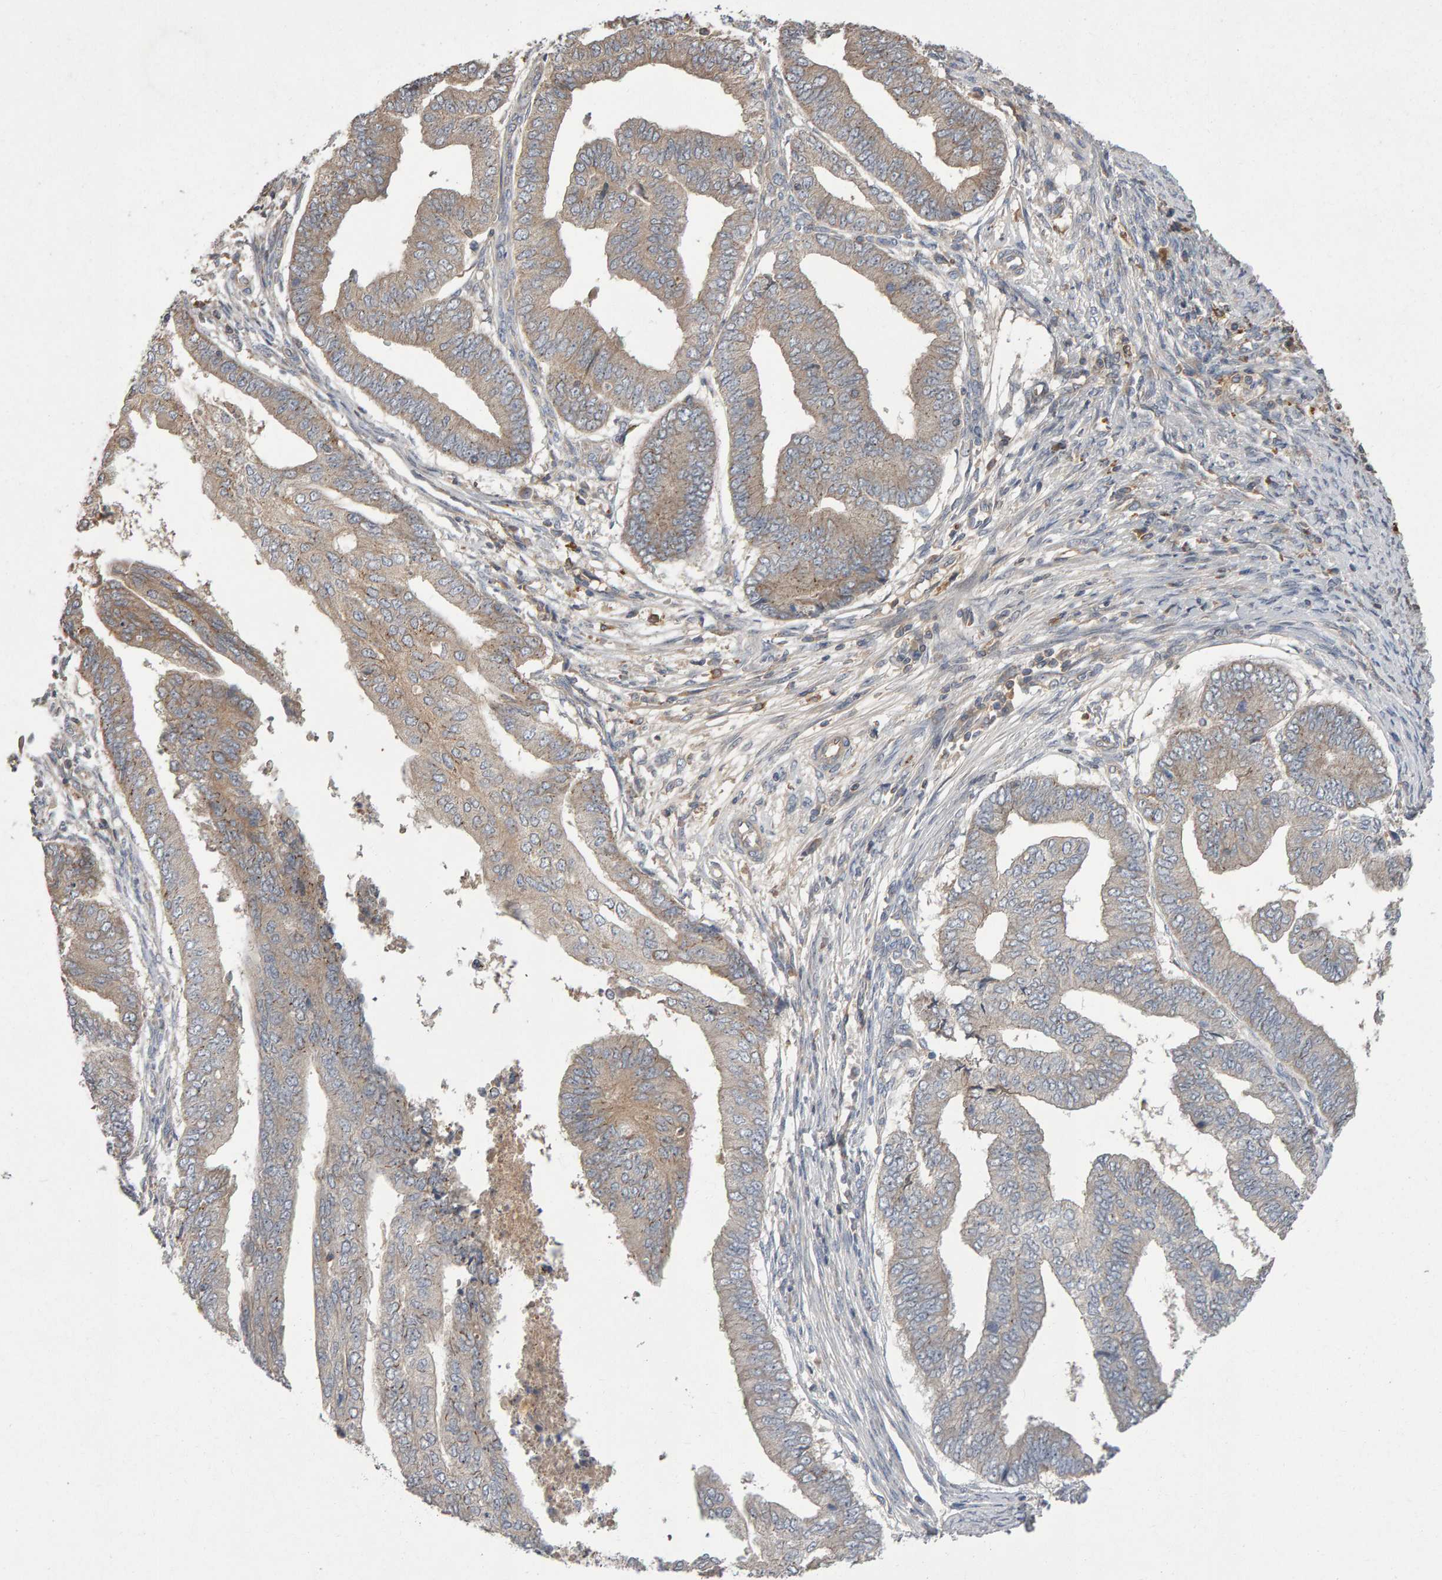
{"staining": {"intensity": "weak", "quantity": "<25%", "location": "cytoplasmic/membranous"}, "tissue": "endometrial cancer", "cell_type": "Tumor cells", "image_type": "cancer", "snomed": [{"axis": "morphology", "description": "Polyp, NOS"}, {"axis": "morphology", "description": "Adenocarcinoma, NOS"}, {"axis": "morphology", "description": "Adenoma, NOS"}, {"axis": "topography", "description": "Endometrium"}], "caption": "This is an immunohistochemistry (IHC) micrograph of human endometrial polyp. There is no positivity in tumor cells.", "gene": "PGS1", "patient": {"sex": "female", "age": 79}}